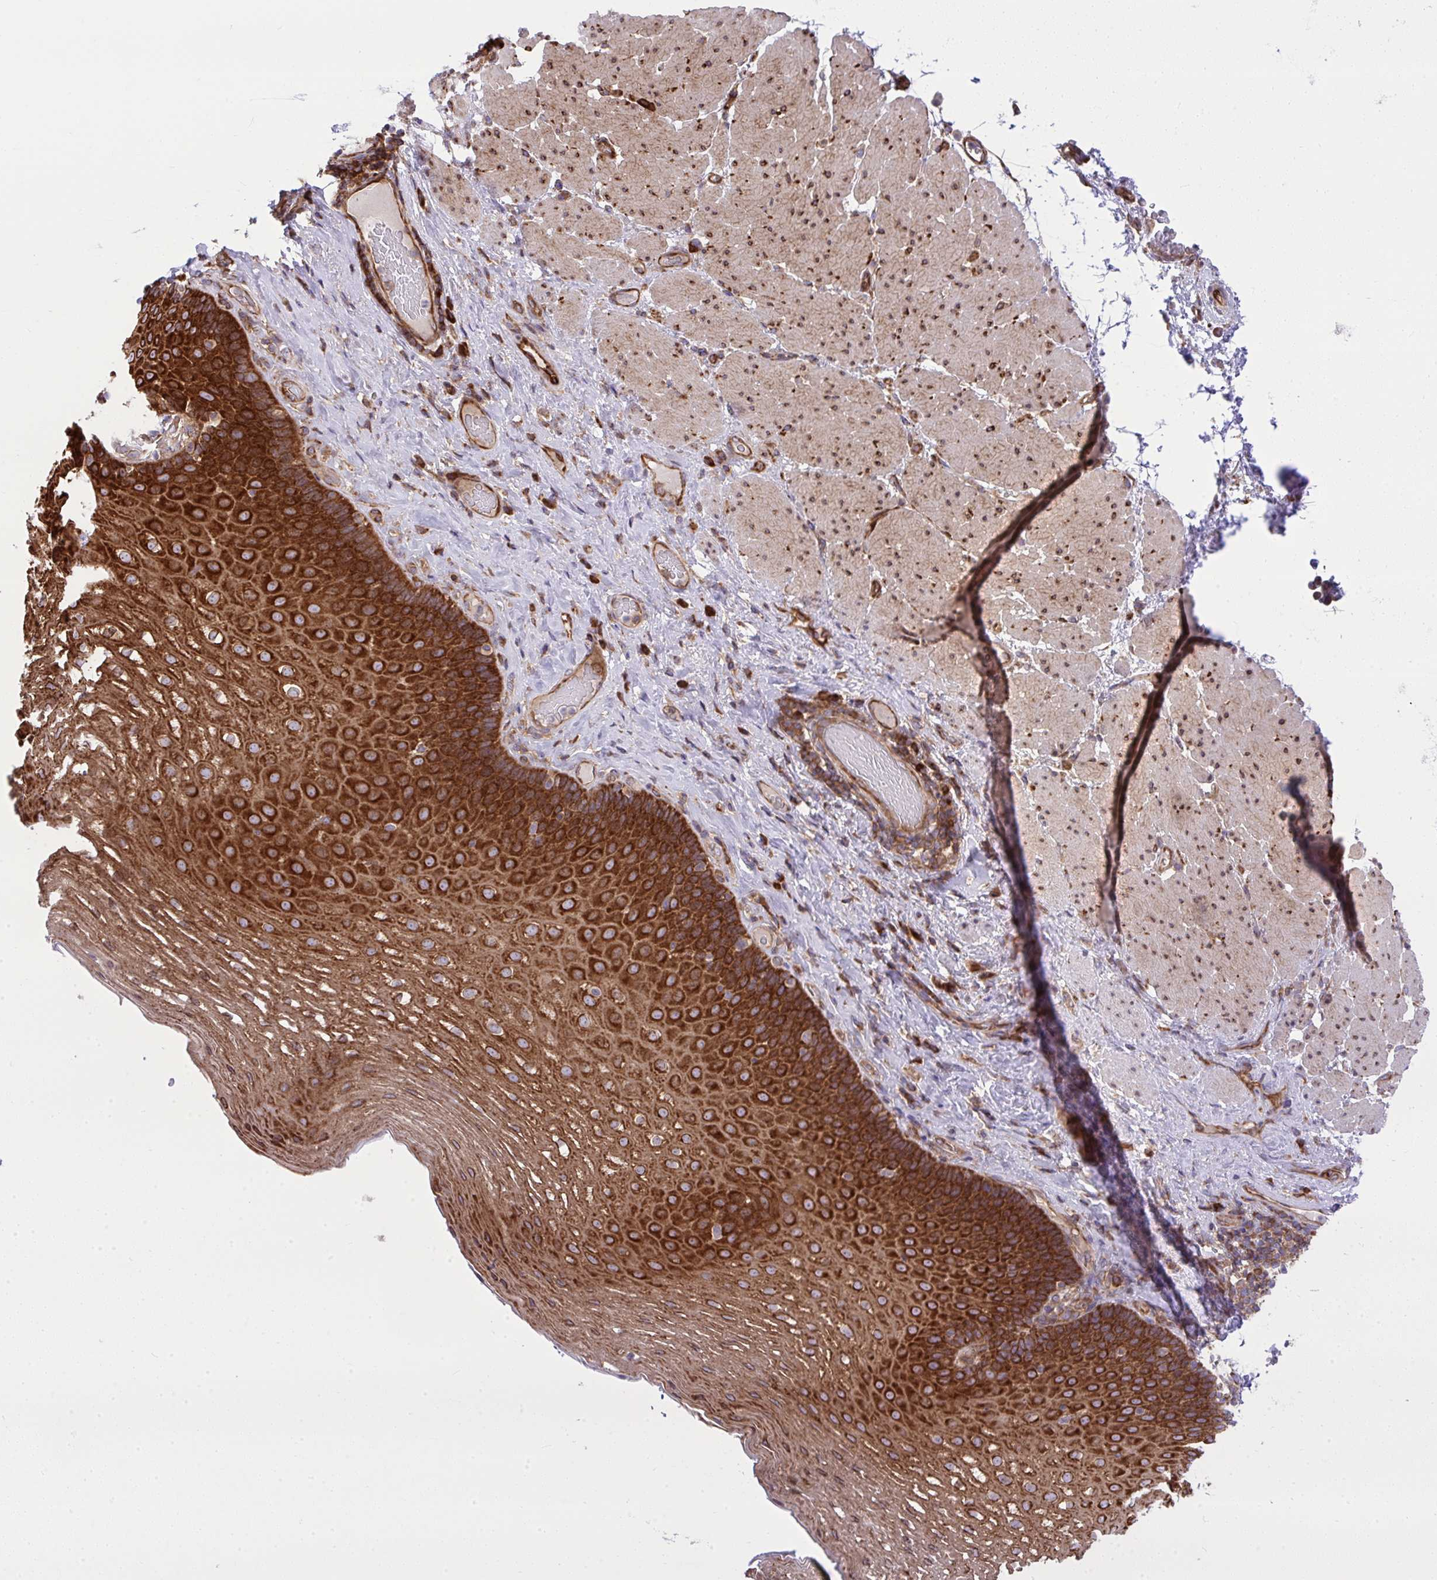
{"staining": {"intensity": "strong", "quantity": ">75%", "location": "cytoplasmic/membranous"}, "tissue": "esophagus", "cell_type": "Squamous epithelial cells", "image_type": "normal", "snomed": [{"axis": "morphology", "description": "Normal tissue, NOS"}, {"axis": "topography", "description": "Esophagus"}], "caption": "A brown stain highlights strong cytoplasmic/membranous expression of a protein in squamous epithelial cells of unremarkable human esophagus. (brown staining indicates protein expression, while blue staining denotes nuclei).", "gene": "NMNAT3", "patient": {"sex": "male", "age": 62}}